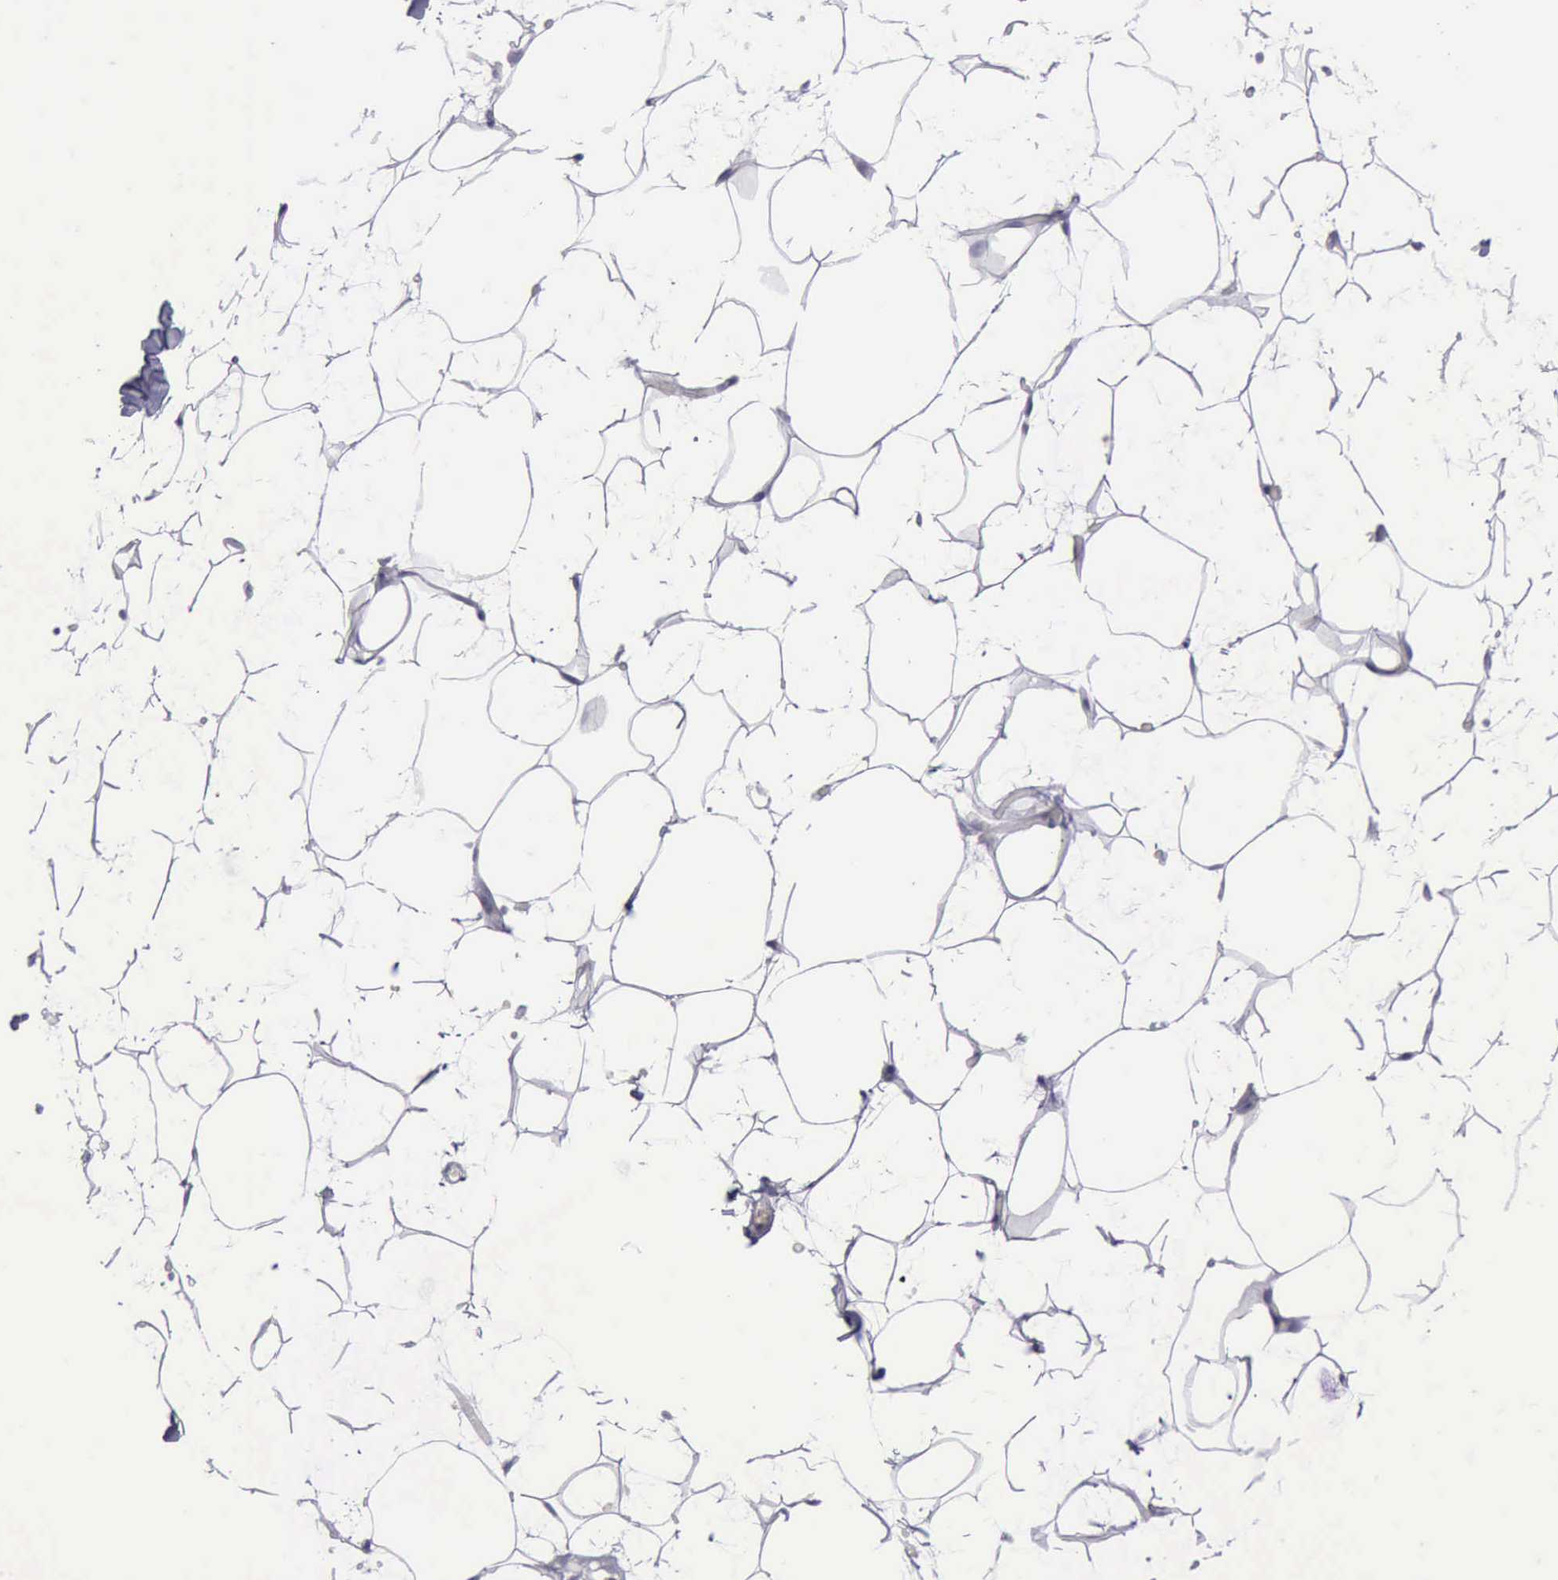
{"staining": {"intensity": "negative", "quantity": "none", "location": "none"}, "tissue": "adipose tissue", "cell_type": "Adipocytes", "image_type": "normal", "snomed": [{"axis": "morphology", "description": "Normal tissue, NOS"}, {"axis": "morphology", "description": "Fibrosis, NOS"}, {"axis": "topography", "description": "Breast"}], "caption": "IHC photomicrograph of normal human adipose tissue stained for a protein (brown), which reveals no expression in adipocytes.", "gene": "ARNT2", "patient": {"sex": "female", "age": 24}}